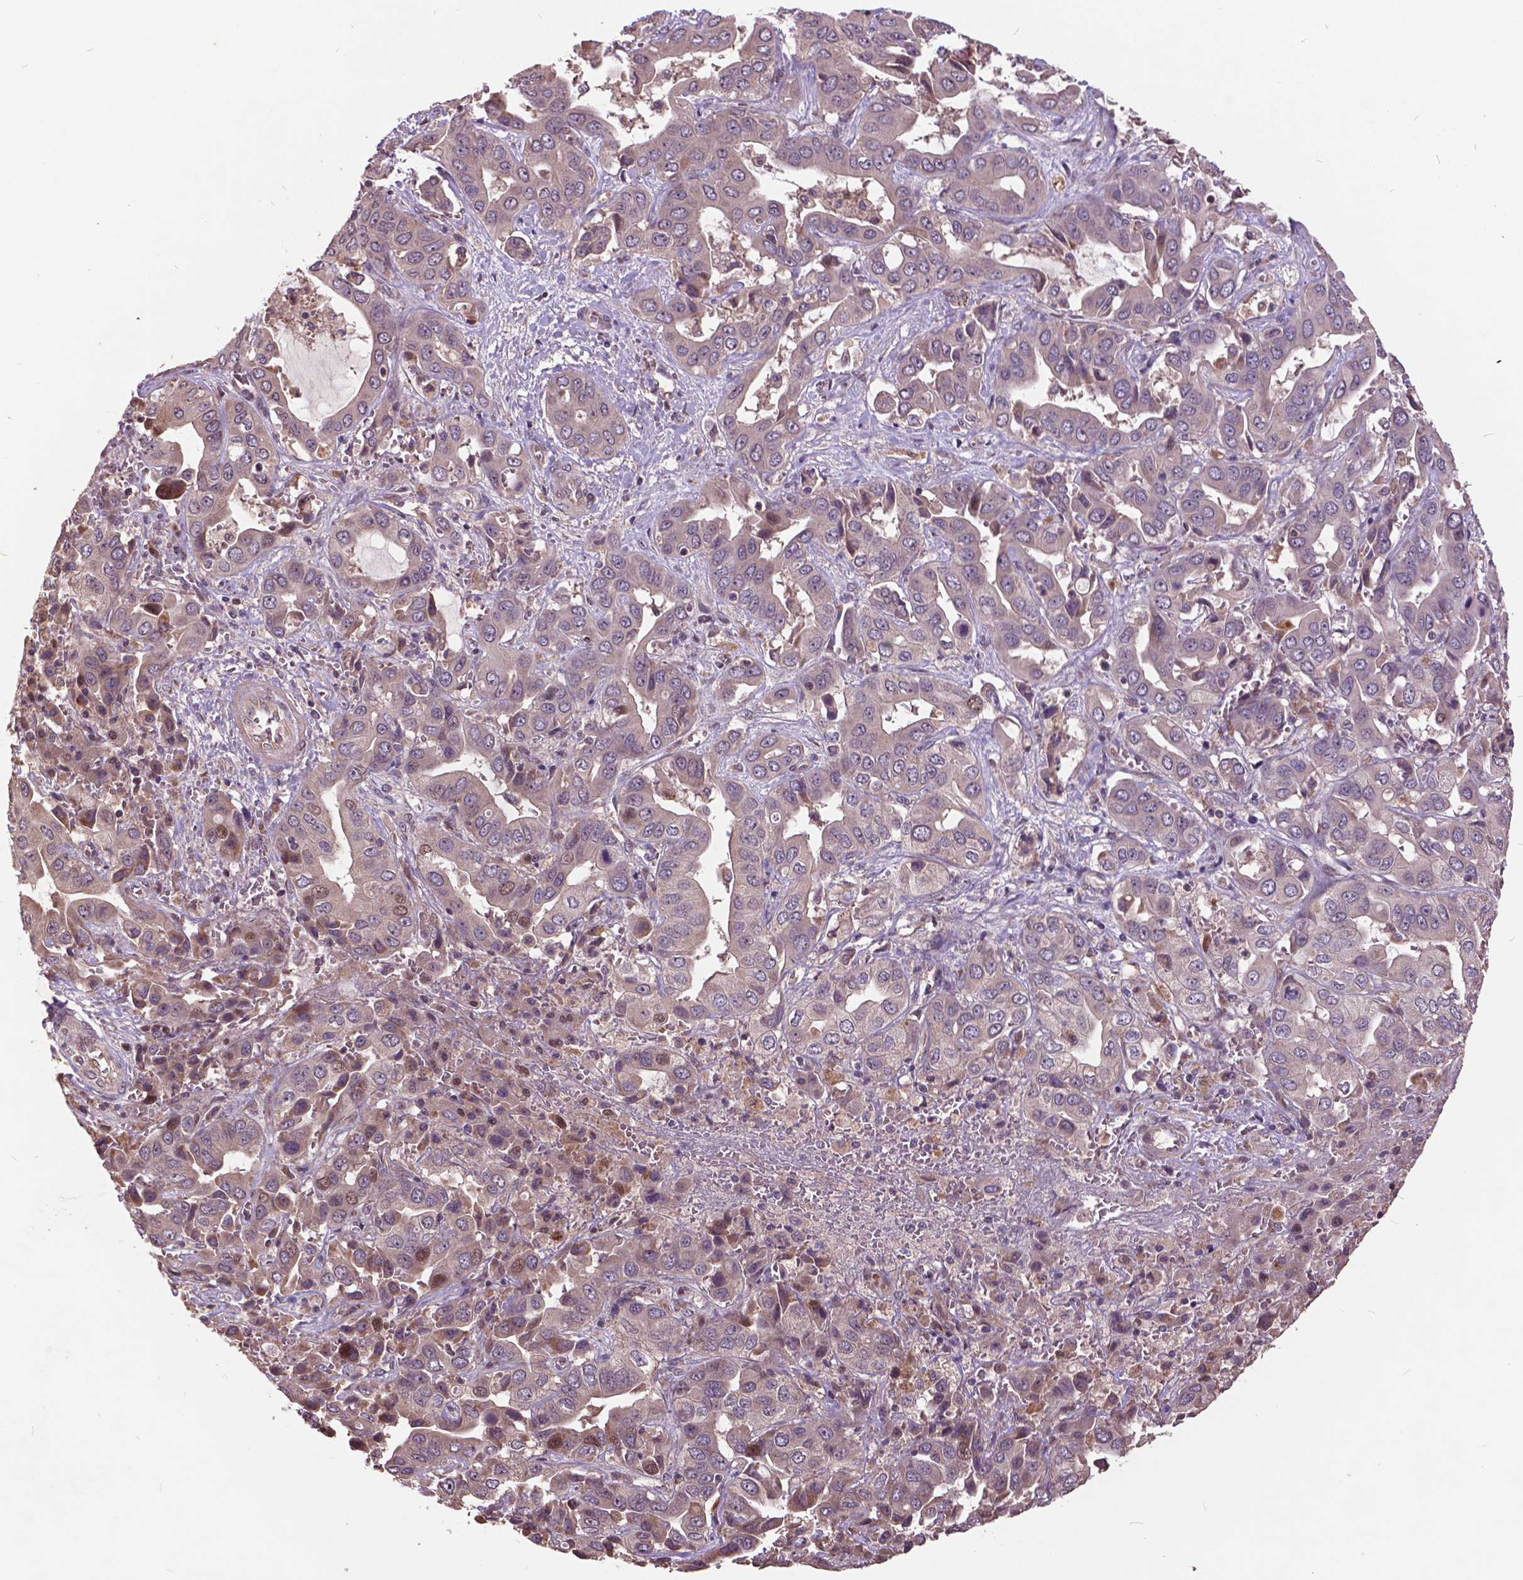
{"staining": {"intensity": "moderate", "quantity": "<25%", "location": "cytoplasmic/membranous,nuclear"}, "tissue": "liver cancer", "cell_type": "Tumor cells", "image_type": "cancer", "snomed": [{"axis": "morphology", "description": "Cholangiocarcinoma"}, {"axis": "topography", "description": "Liver"}], "caption": "This micrograph reveals immunohistochemistry staining of liver cancer, with low moderate cytoplasmic/membranous and nuclear staining in about <25% of tumor cells.", "gene": "AP1S3", "patient": {"sex": "female", "age": 52}}